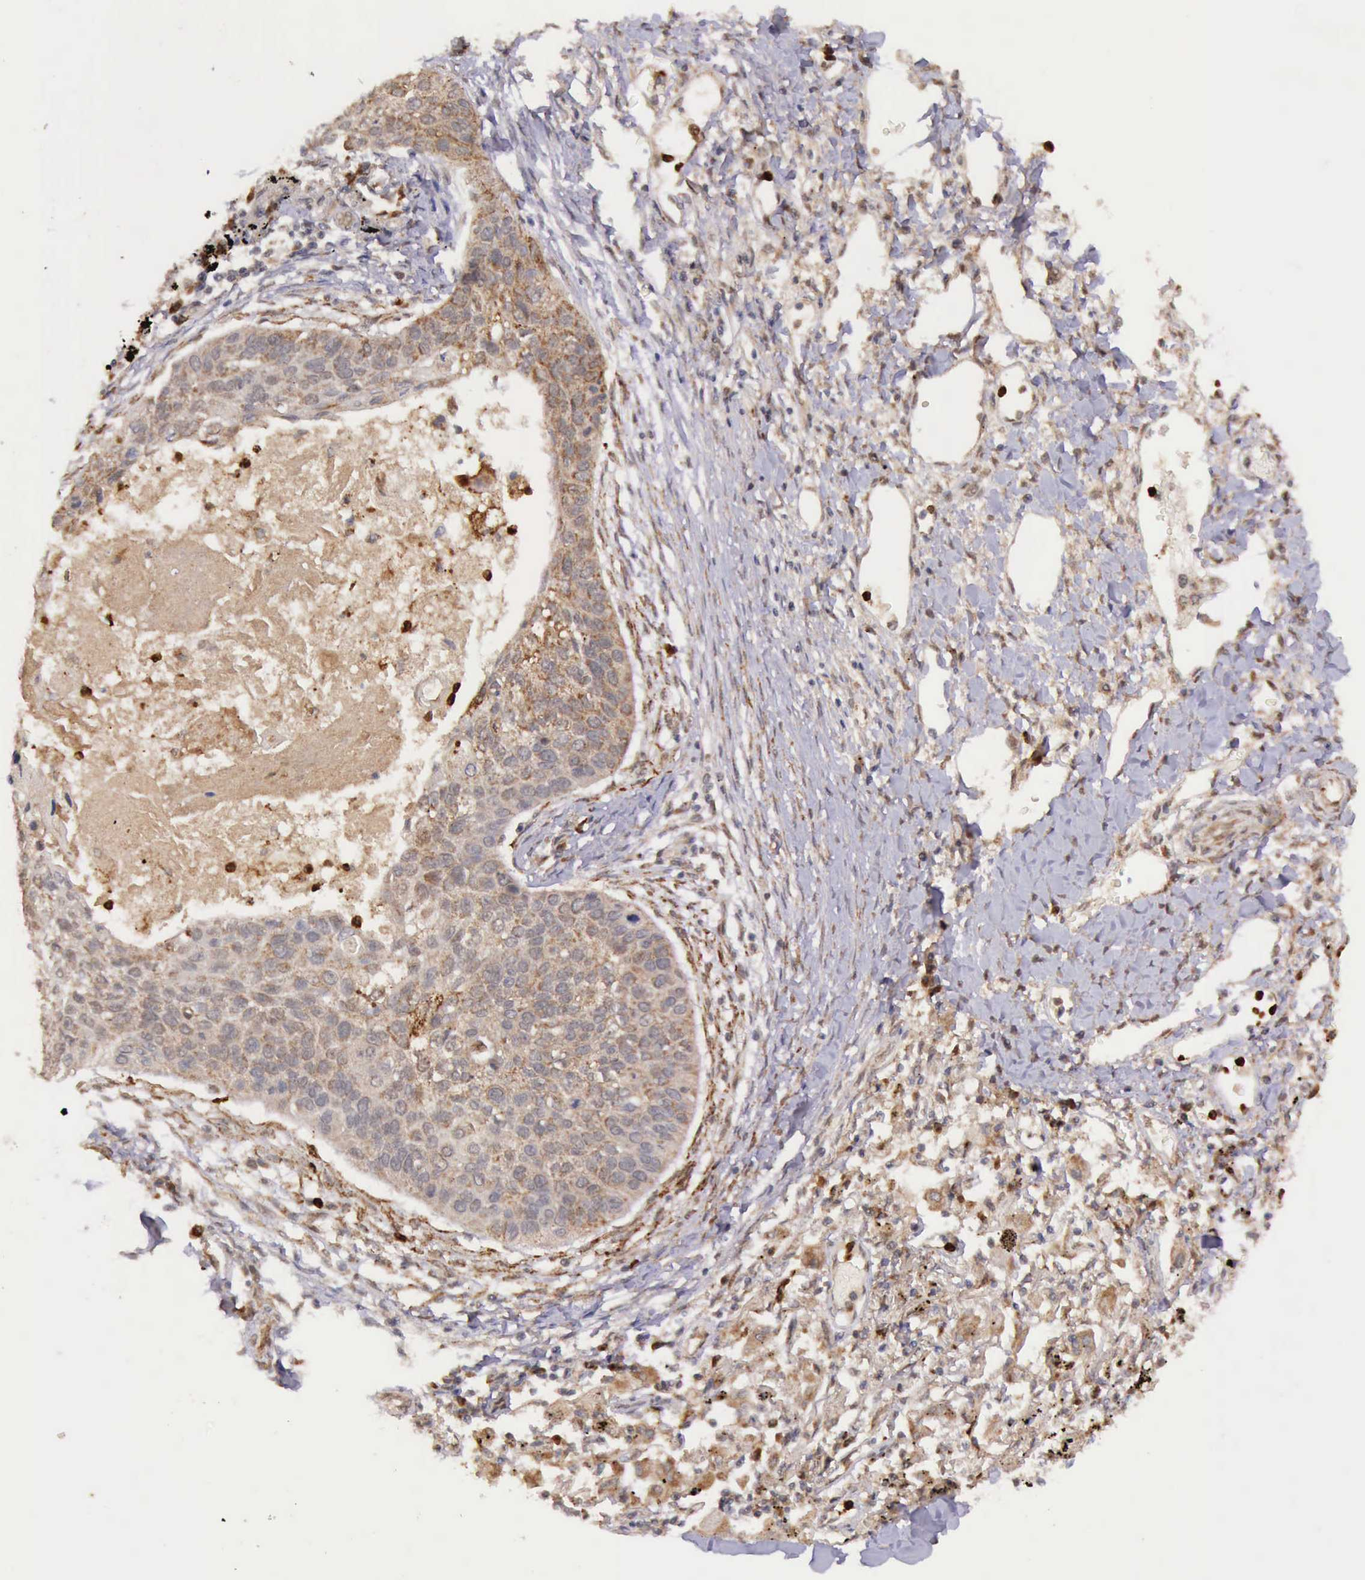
{"staining": {"intensity": "moderate", "quantity": ">75%", "location": "cytoplasmic/membranous"}, "tissue": "lung cancer", "cell_type": "Tumor cells", "image_type": "cancer", "snomed": [{"axis": "morphology", "description": "Squamous cell carcinoma, NOS"}, {"axis": "topography", "description": "Lung"}], "caption": "Immunohistochemical staining of human lung squamous cell carcinoma demonstrates medium levels of moderate cytoplasmic/membranous protein expression in approximately >75% of tumor cells. Nuclei are stained in blue.", "gene": "ARMCX3", "patient": {"sex": "male", "age": 71}}